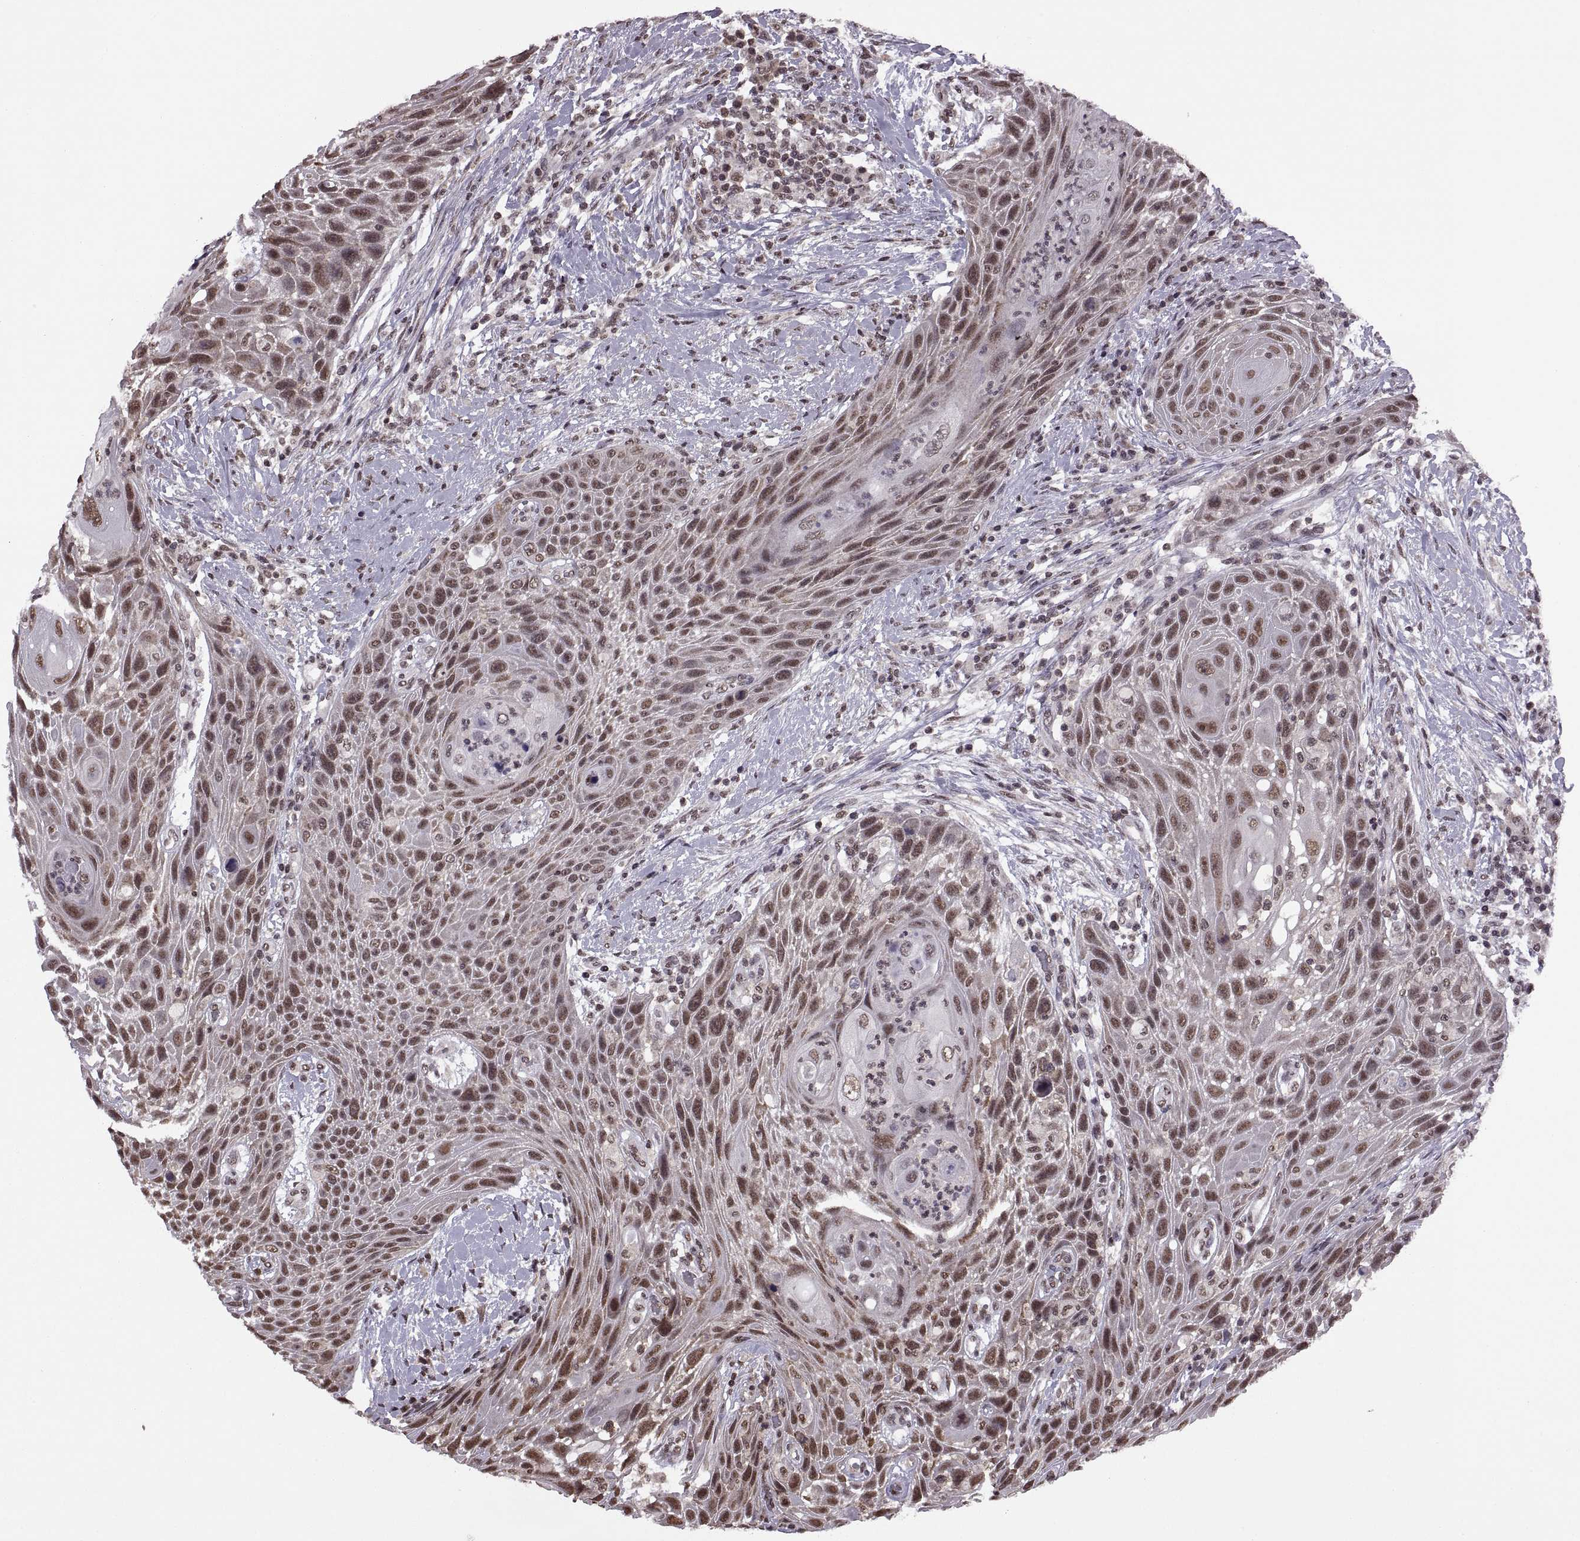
{"staining": {"intensity": "moderate", "quantity": ">75%", "location": "nuclear"}, "tissue": "head and neck cancer", "cell_type": "Tumor cells", "image_type": "cancer", "snomed": [{"axis": "morphology", "description": "Squamous cell carcinoma, NOS"}, {"axis": "topography", "description": "Head-Neck"}], "caption": "A brown stain shows moderate nuclear staining of a protein in human squamous cell carcinoma (head and neck) tumor cells.", "gene": "INTS3", "patient": {"sex": "male", "age": 69}}